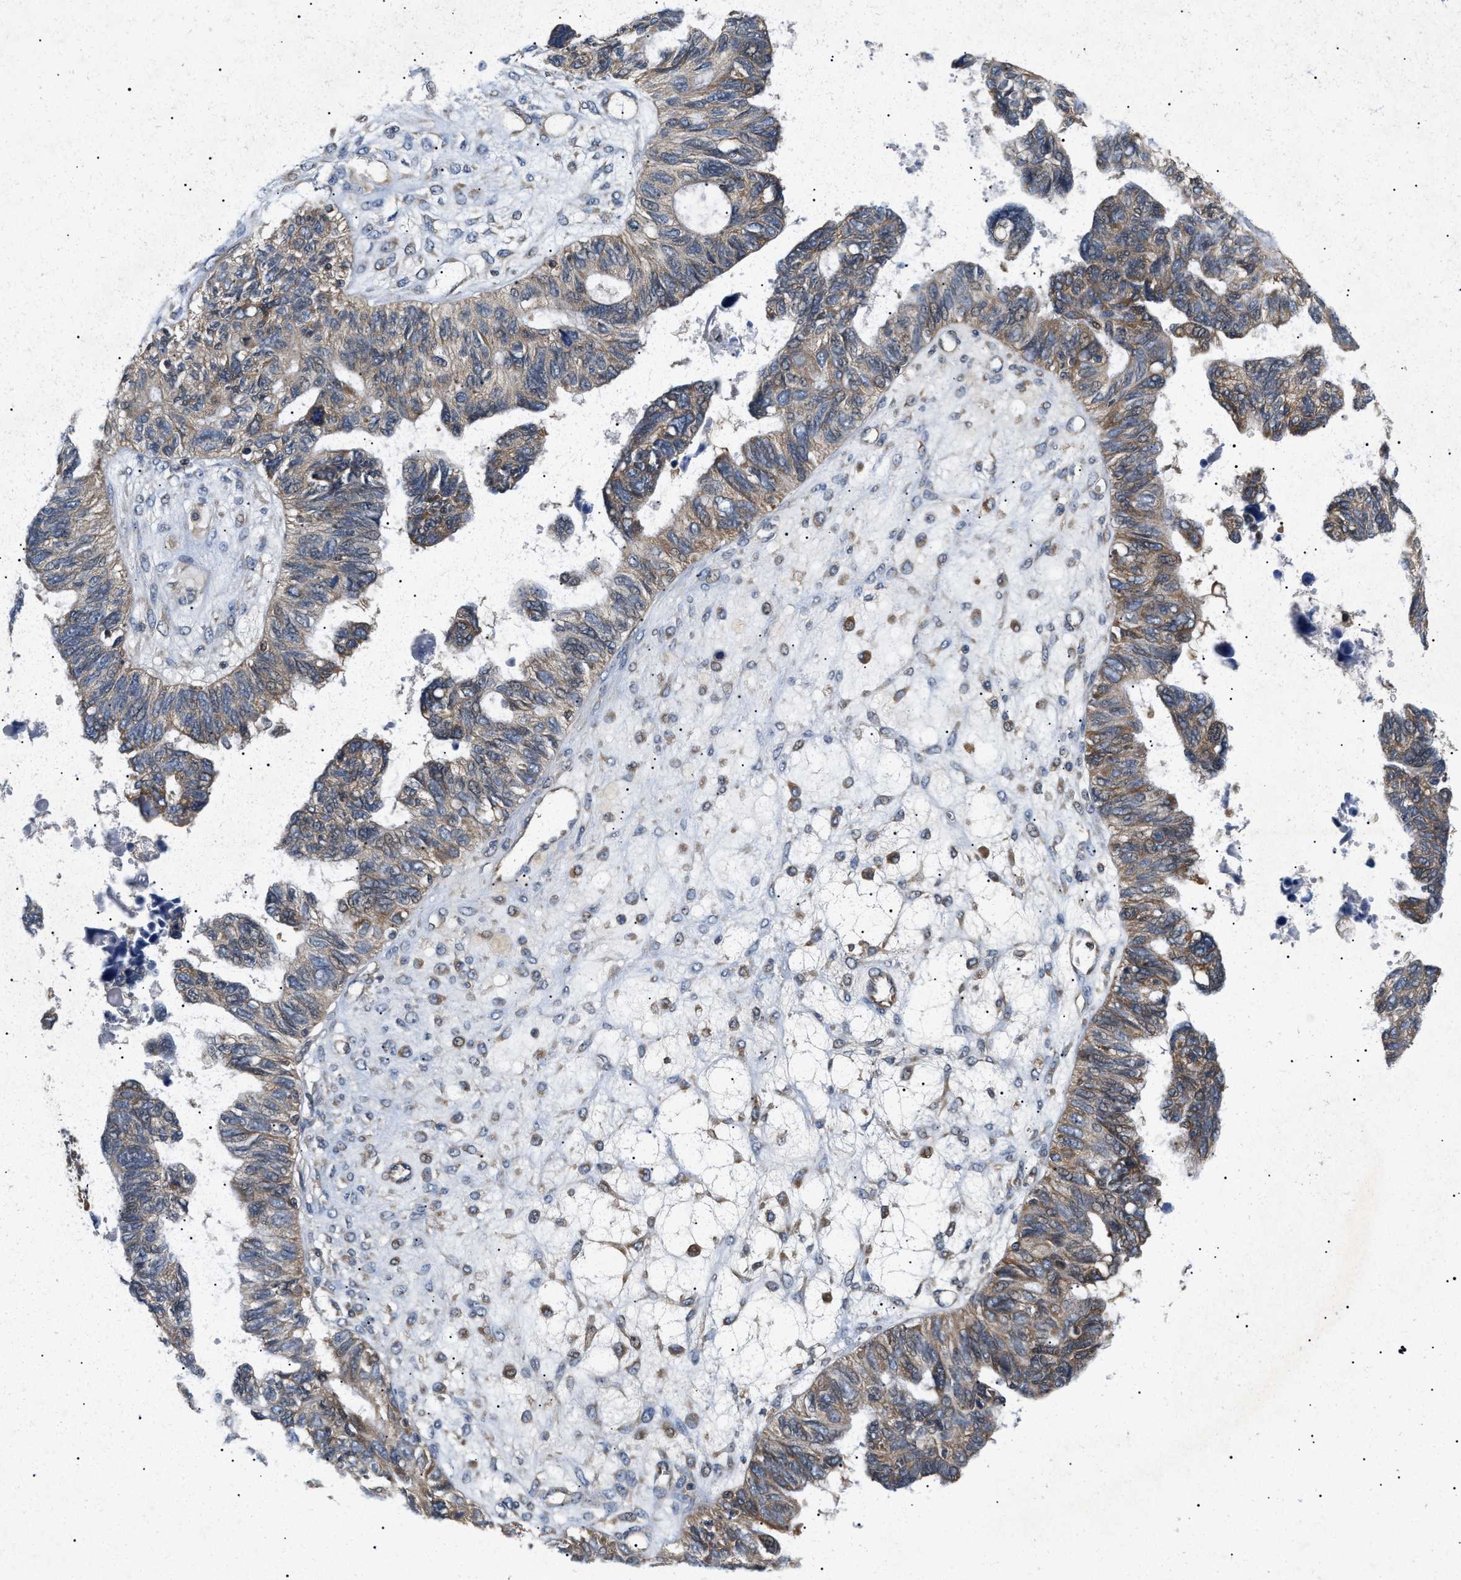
{"staining": {"intensity": "moderate", "quantity": ">75%", "location": "cytoplasmic/membranous"}, "tissue": "ovarian cancer", "cell_type": "Tumor cells", "image_type": "cancer", "snomed": [{"axis": "morphology", "description": "Cystadenocarcinoma, serous, NOS"}, {"axis": "topography", "description": "Ovary"}], "caption": "Protein staining by immunohistochemistry (IHC) displays moderate cytoplasmic/membranous staining in approximately >75% of tumor cells in ovarian cancer (serous cystadenocarcinoma).", "gene": "PPM1B", "patient": {"sex": "female", "age": 79}}